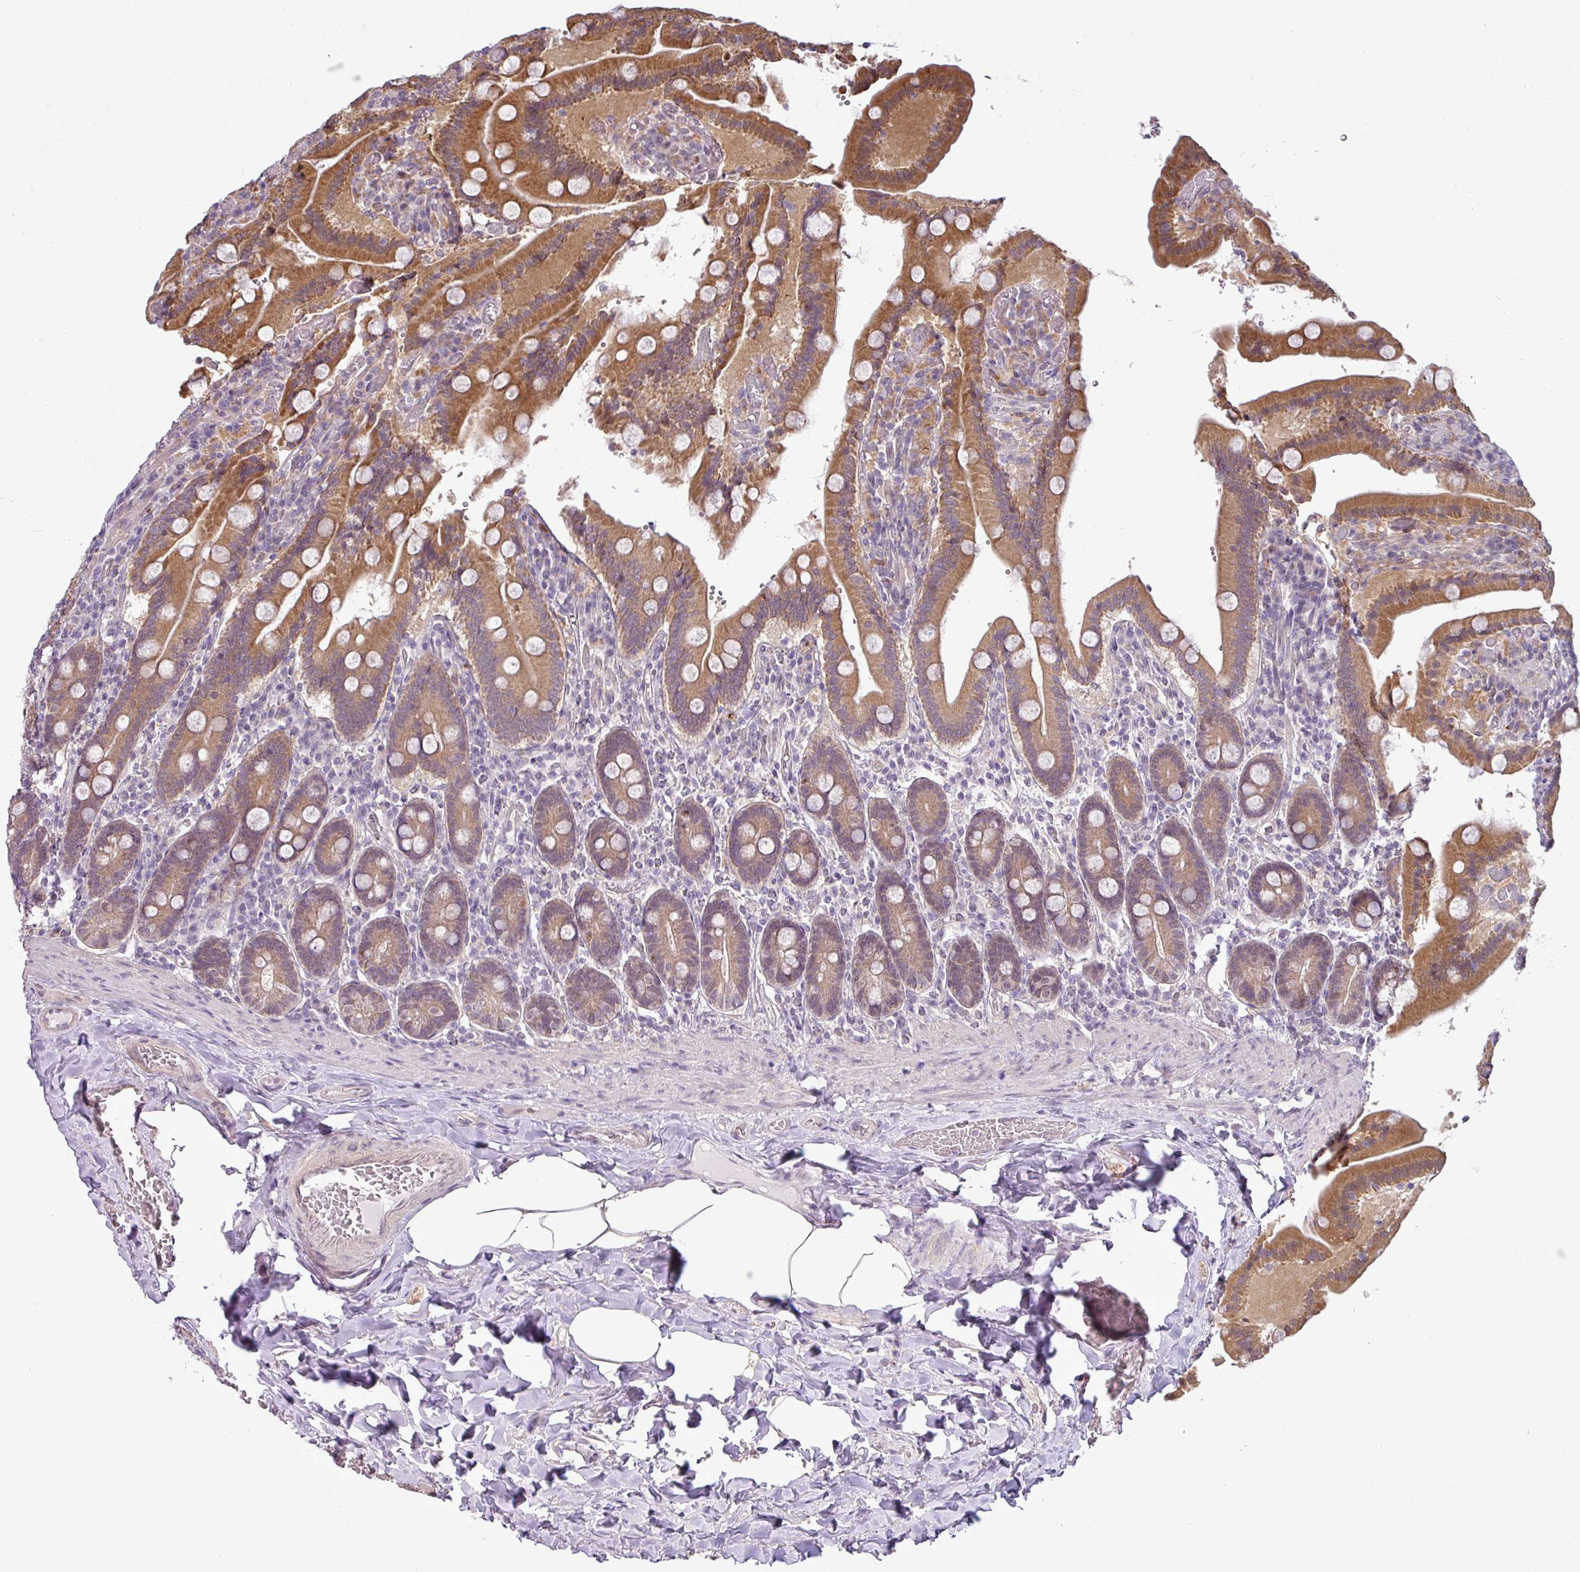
{"staining": {"intensity": "strong", "quantity": ">75%", "location": "cytoplasmic/membranous,nuclear"}, "tissue": "duodenum", "cell_type": "Glandular cells", "image_type": "normal", "snomed": [{"axis": "morphology", "description": "Normal tissue, NOS"}, {"axis": "topography", "description": "Duodenum"}], "caption": "Immunohistochemistry (IHC) (DAB) staining of normal duodenum demonstrates strong cytoplasmic/membranous,nuclear protein positivity in about >75% of glandular cells.", "gene": "ZNF217", "patient": {"sex": "female", "age": 62}}